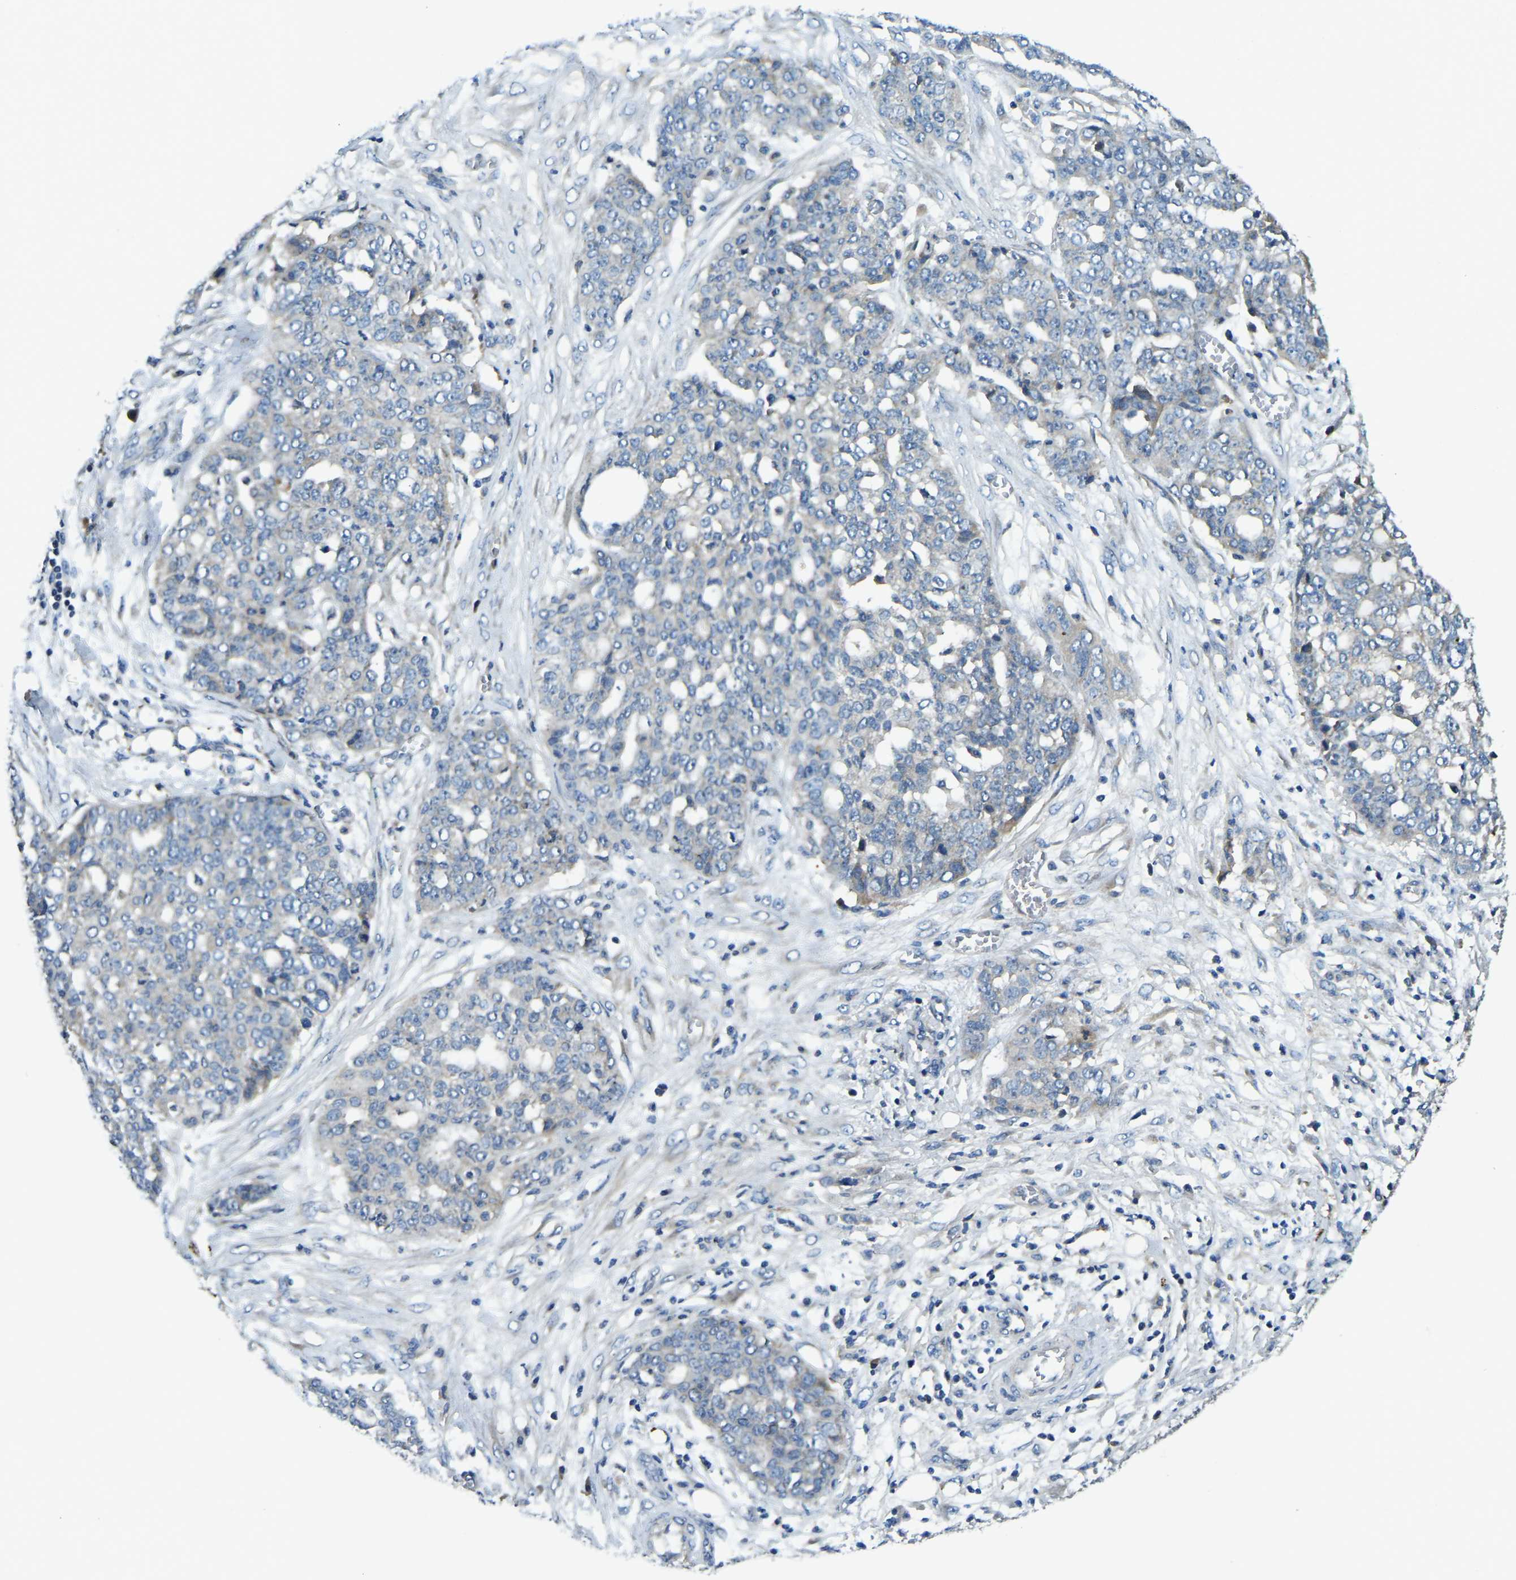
{"staining": {"intensity": "negative", "quantity": "none", "location": "none"}, "tissue": "ovarian cancer", "cell_type": "Tumor cells", "image_type": "cancer", "snomed": [{"axis": "morphology", "description": "Cystadenocarcinoma, serous, NOS"}, {"axis": "topography", "description": "Soft tissue"}, {"axis": "topography", "description": "Ovary"}], "caption": "An image of human ovarian cancer (serous cystadenocarcinoma) is negative for staining in tumor cells.", "gene": "ATP8B1", "patient": {"sex": "female", "age": 57}}